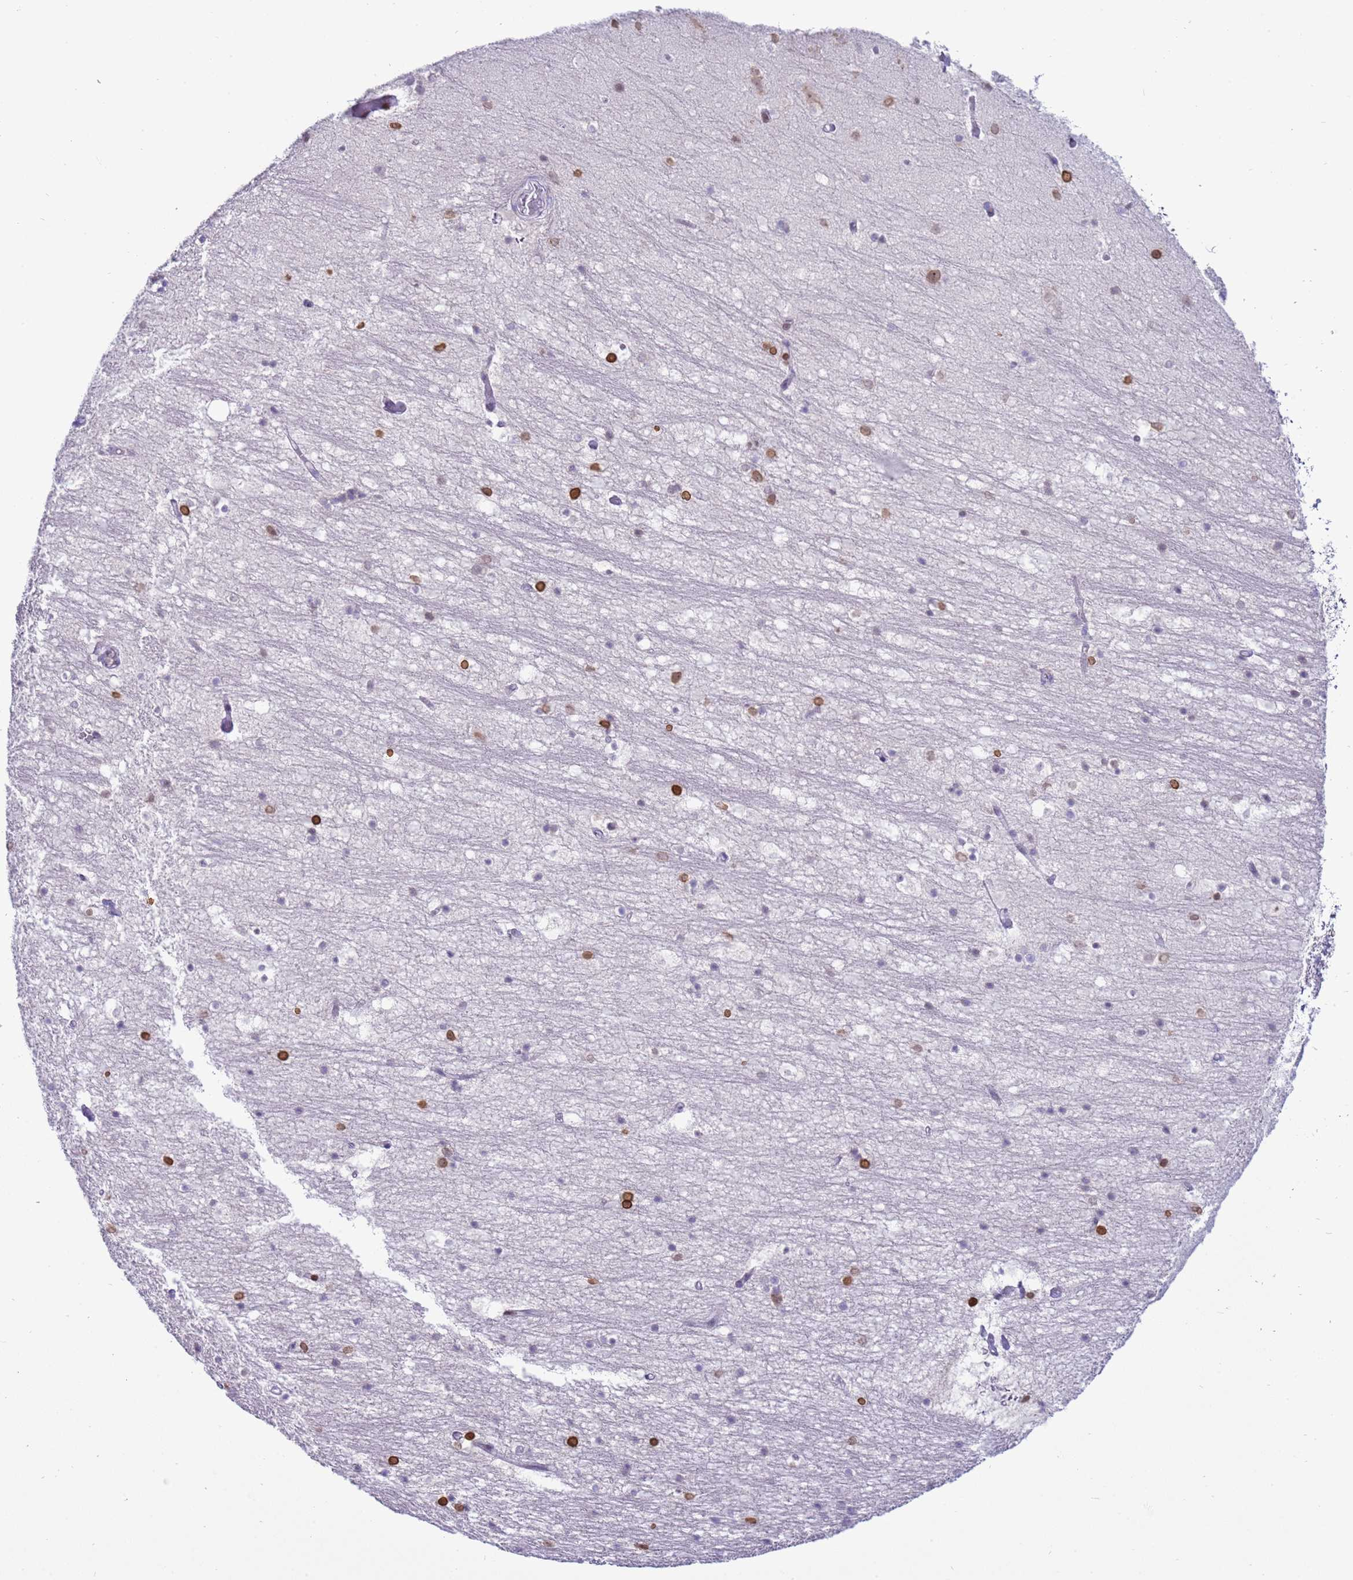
{"staining": {"intensity": "moderate", "quantity": "<25%", "location": "cytoplasmic/membranous,nuclear"}, "tissue": "hippocampus", "cell_type": "Glial cells", "image_type": "normal", "snomed": [{"axis": "morphology", "description": "Normal tissue, NOS"}, {"axis": "topography", "description": "Hippocampus"}], "caption": "Unremarkable hippocampus was stained to show a protein in brown. There is low levels of moderate cytoplasmic/membranous,nuclear staining in approximately <25% of glial cells.", "gene": "DHX37", "patient": {"sex": "female", "age": 52}}